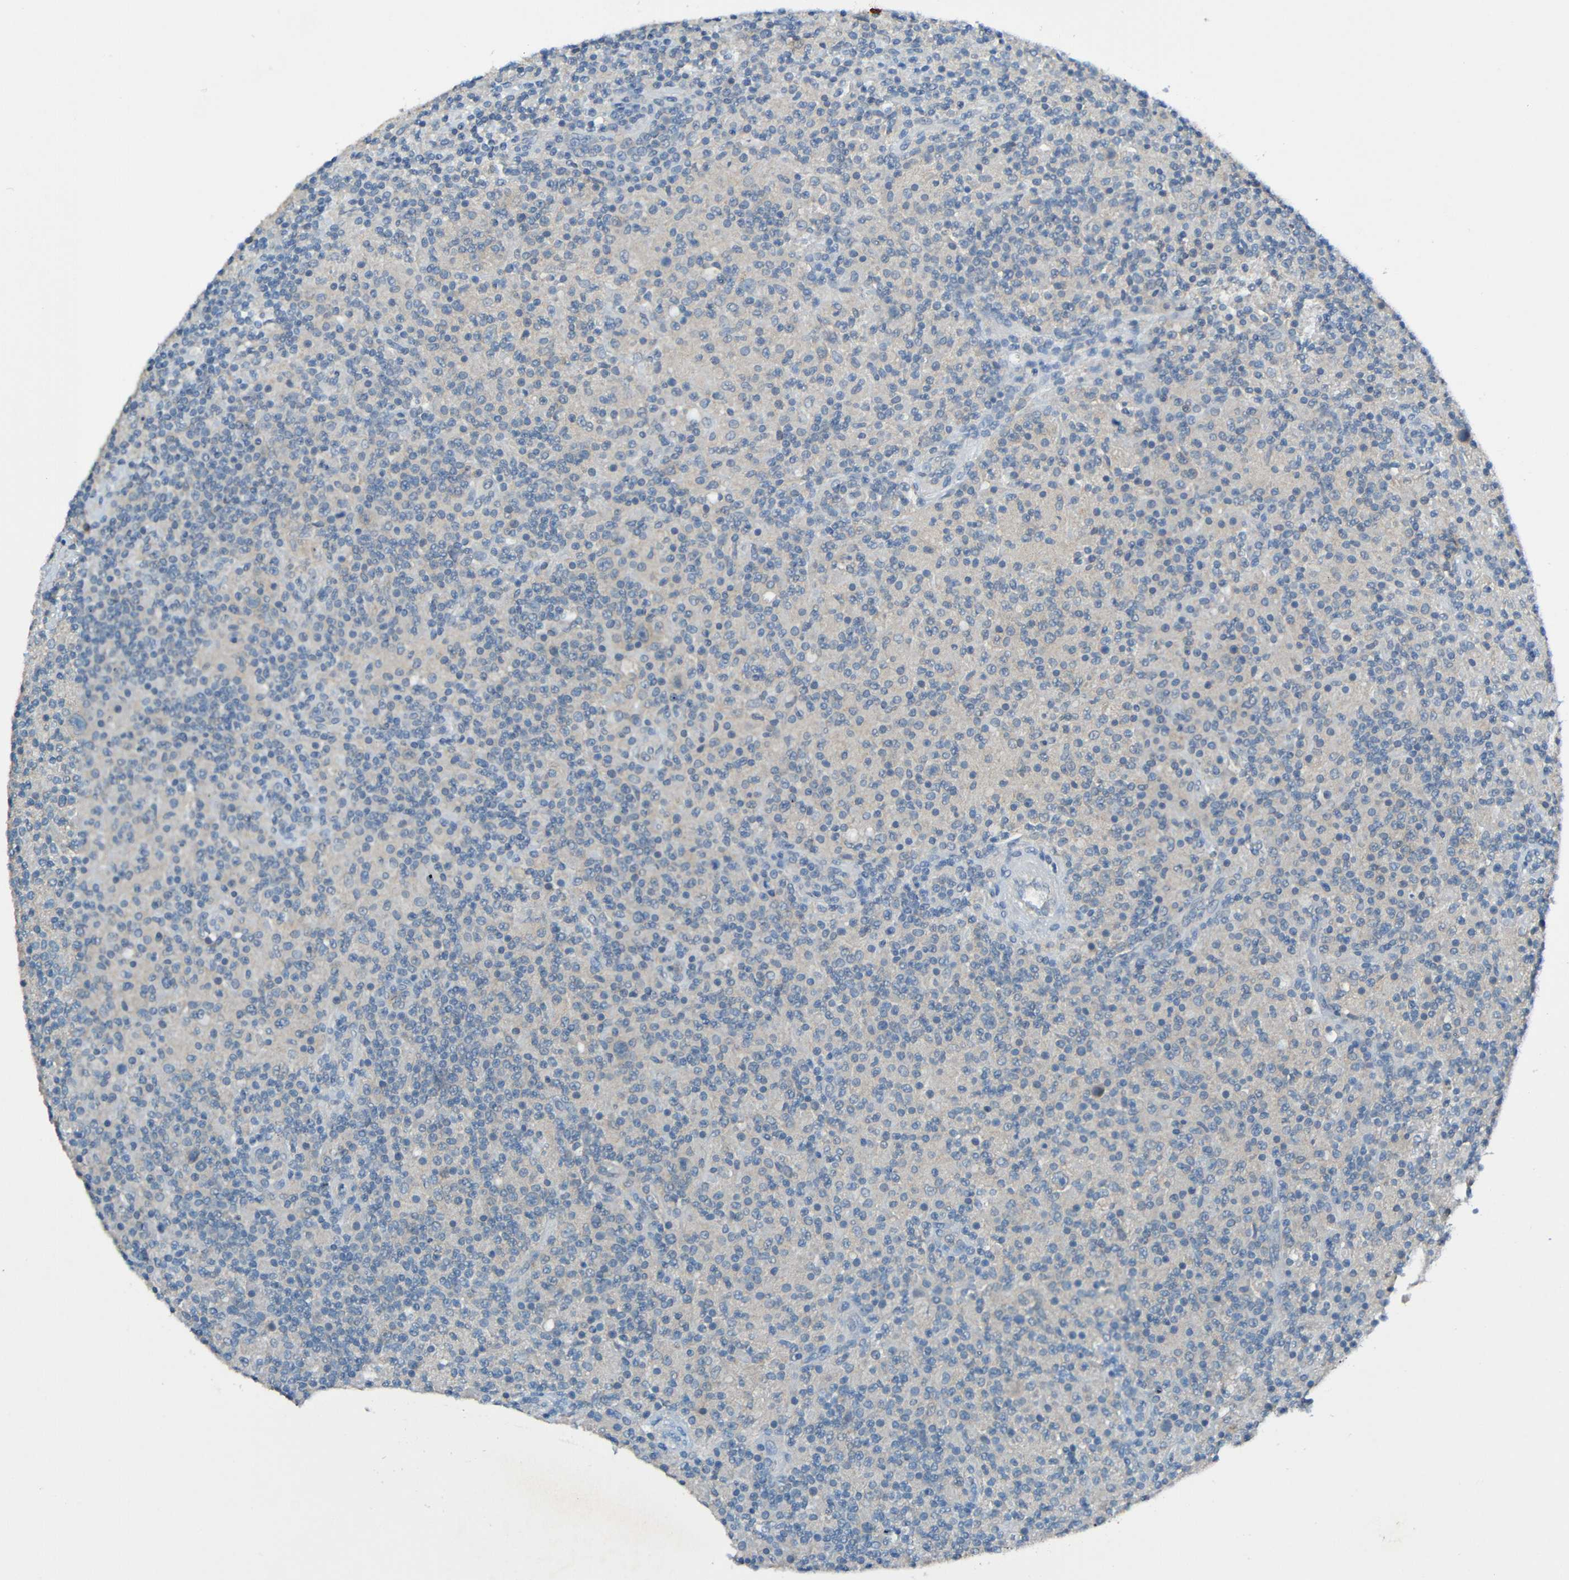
{"staining": {"intensity": "weak", "quantity": "<25%", "location": "cytoplasmic/membranous"}, "tissue": "lymphoma", "cell_type": "Tumor cells", "image_type": "cancer", "snomed": [{"axis": "morphology", "description": "Hodgkin's disease, NOS"}, {"axis": "topography", "description": "Lymph node"}], "caption": "An immunohistochemistry (IHC) histopathology image of lymphoma is shown. There is no staining in tumor cells of lymphoma.", "gene": "LRRC70", "patient": {"sex": "male", "age": 70}}